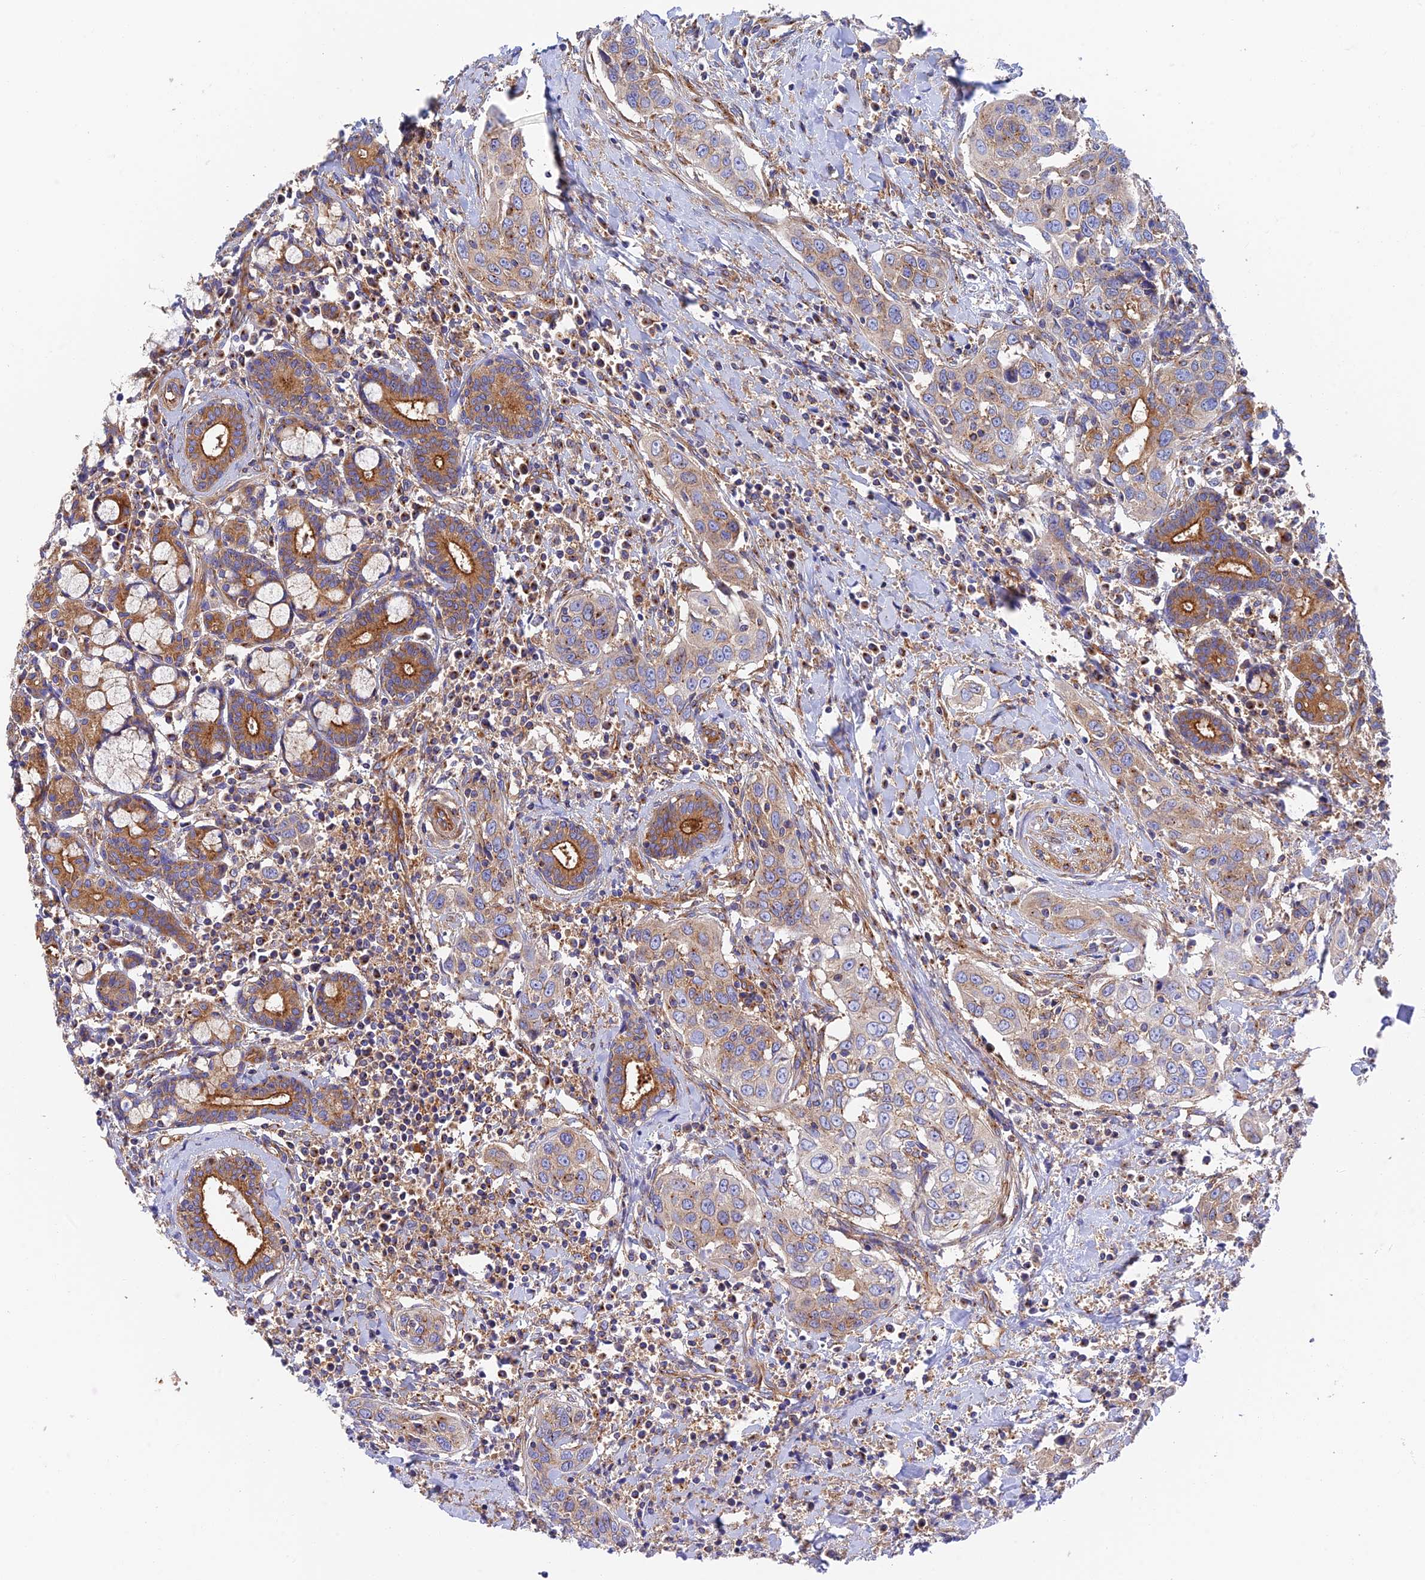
{"staining": {"intensity": "weak", "quantity": "<25%", "location": "cytoplasmic/membranous"}, "tissue": "head and neck cancer", "cell_type": "Tumor cells", "image_type": "cancer", "snomed": [{"axis": "morphology", "description": "Squamous cell carcinoma, NOS"}, {"axis": "topography", "description": "Oral tissue"}, {"axis": "topography", "description": "Head-Neck"}], "caption": "Head and neck squamous cell carcinoma was stained to show a protein in brown. There is no significant positivity in tumor cells.", "gene": "DCTN2", "patient": {"sex": "female", "age": 50}}